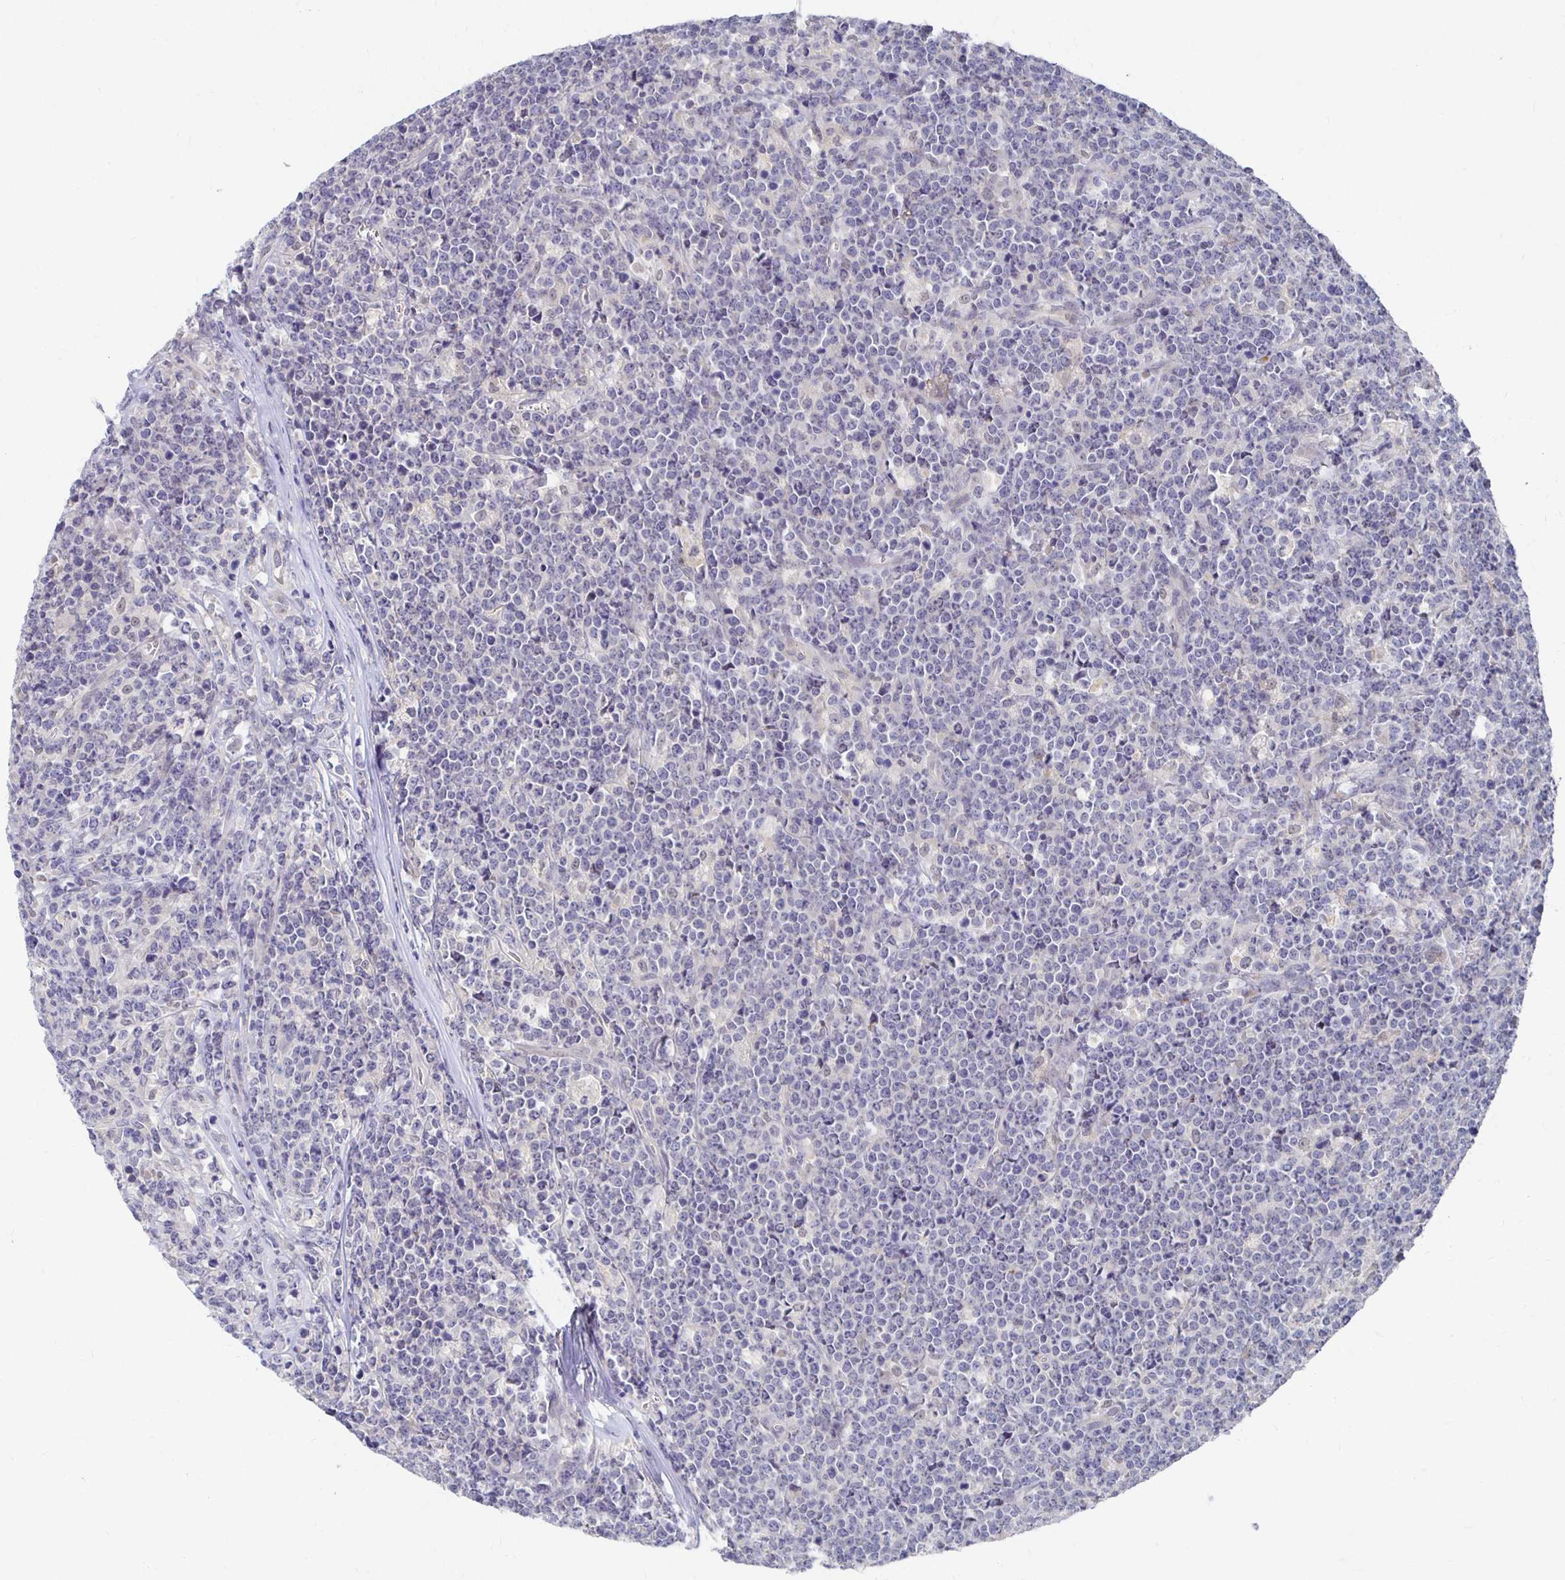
{"staining": {"intensity": "negative", "quantity": "none", "location": "none"}, "tissue": "lymphoma", "cell_type": "Tumor cells", "image_type": "cancer", "snomed": [{"axis": "morphology", "description": "Malignant lymphoma, non-Hodgkin's type, High grade"}, {"axis": "topography", "description": "Small intestine"}], "caption": "There is no significant staining in tumor cells of lymphoma.", "gene": "FKRP", "patient": {"sex": "female", "age": 56}}